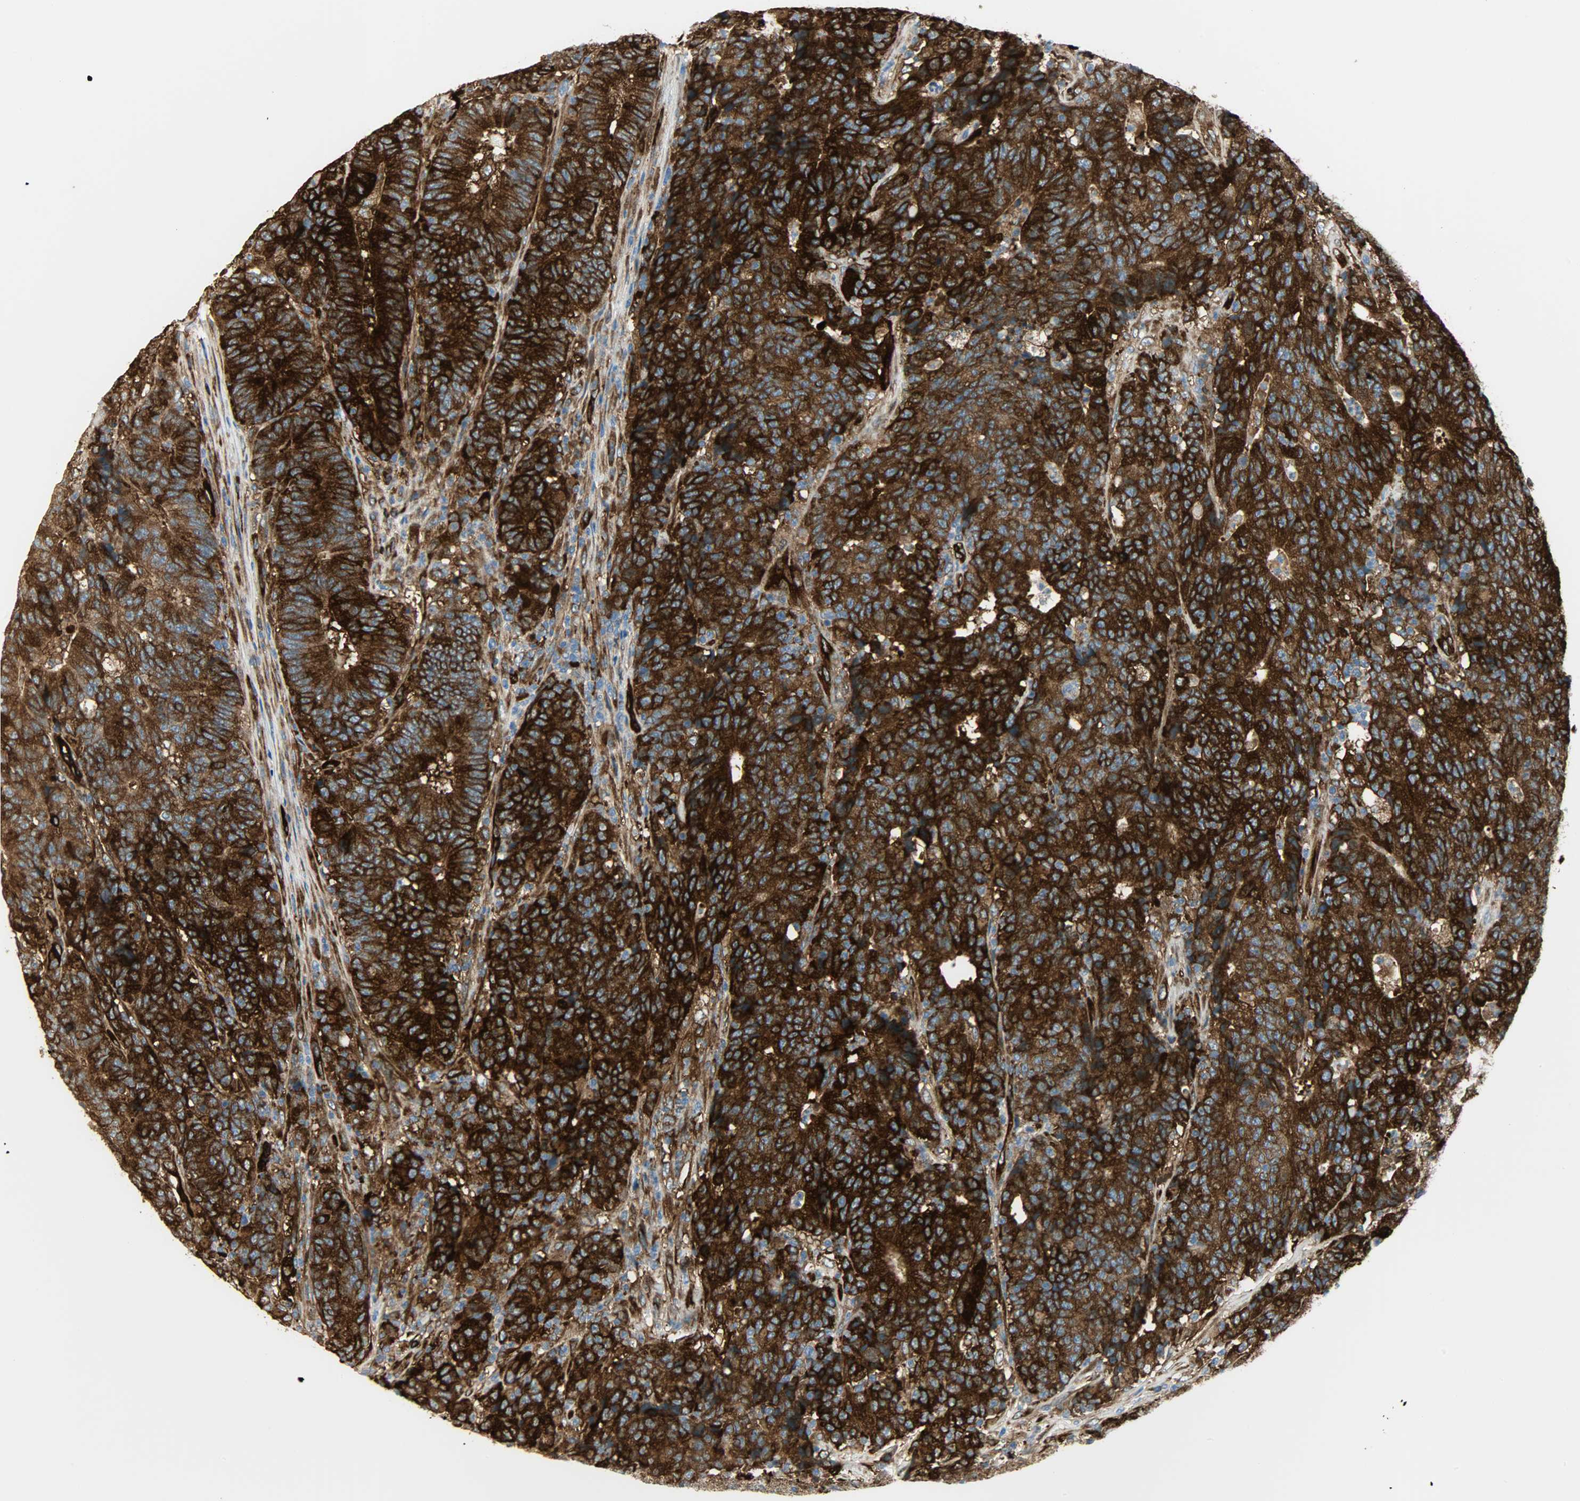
{"staining": {"intensity": "strong", "quantity": ">75%", "location": "cytoplasmic/membranous"}, "tissue": "colorectal cancer", "cell_type": "Tumor cells", "image_type": "cancer", "snomed": [{"axis": "morphology", "description": "Normal tissue, NOS"}, {"axis": "morphology", "description": "Adenocarcinoma, NOS"}, {"axis": "topography", "description": "Colon"}], "caption": "Immunohistochemical staining of colorectal adenocarcinoma displays strong cytoplasmic/membranous protein staining in about >75% of tumor cells.", "gene": "WARS1", "patient": {"sex": "female", "age": 75}}